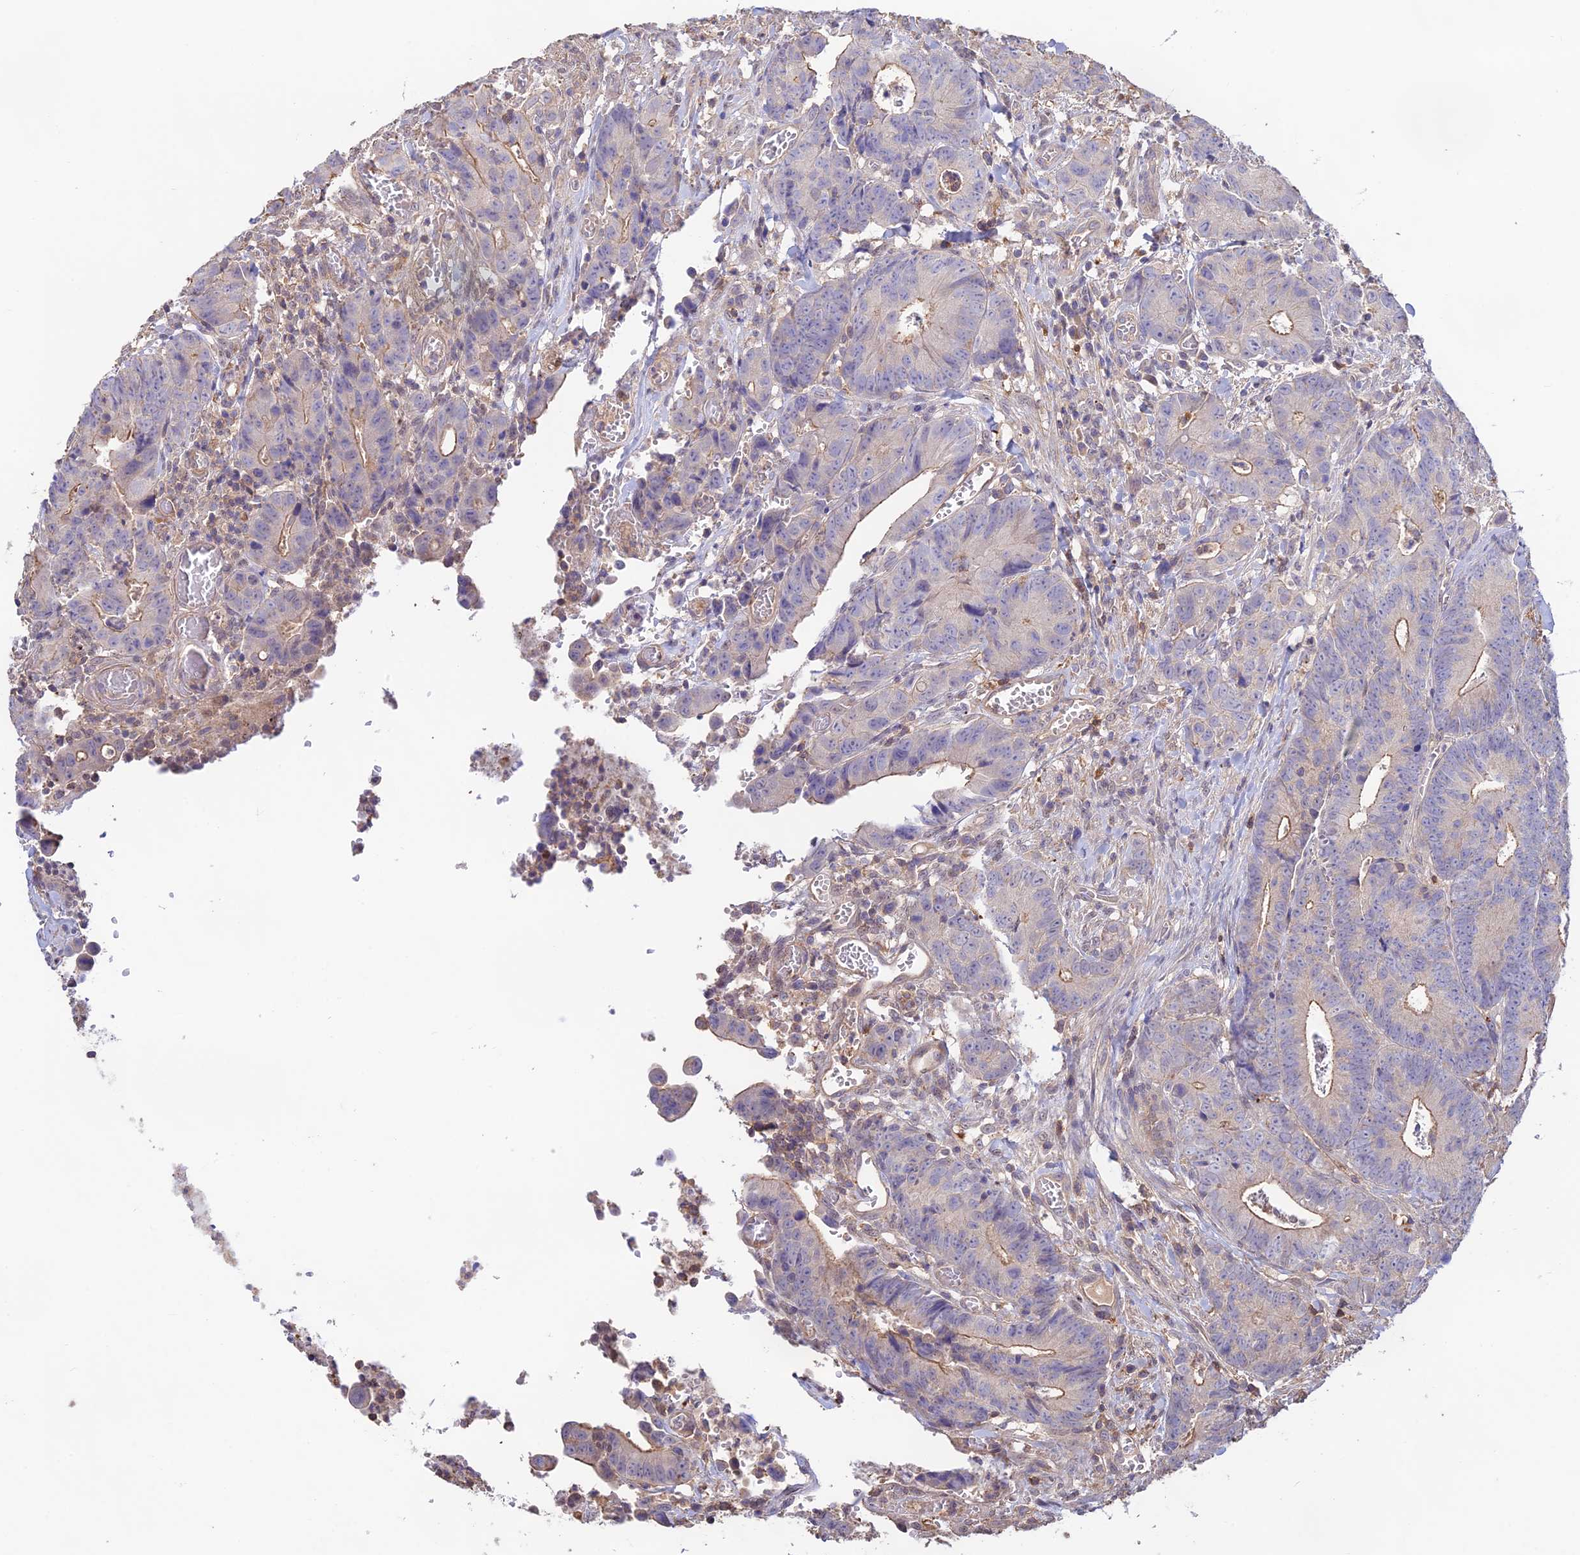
{"staining": {"intensity": "negative", "quantity": "none", "location": "none"}, "tissue": "colorectal cancer", "cell_type": "Tumor cells", "image_type": "cancer", "snomed": [{"axis": "morphology", "description": "Adenocarcinoma, NOS"}, {"axis": "topography", "description": "Colon"}], "caption": "IHC of human adenocarcinoma (colorectal) reveals no expression in tumor cells.", "gene": "CLCF1", "patient": {"sex": "female", "age": 57}}